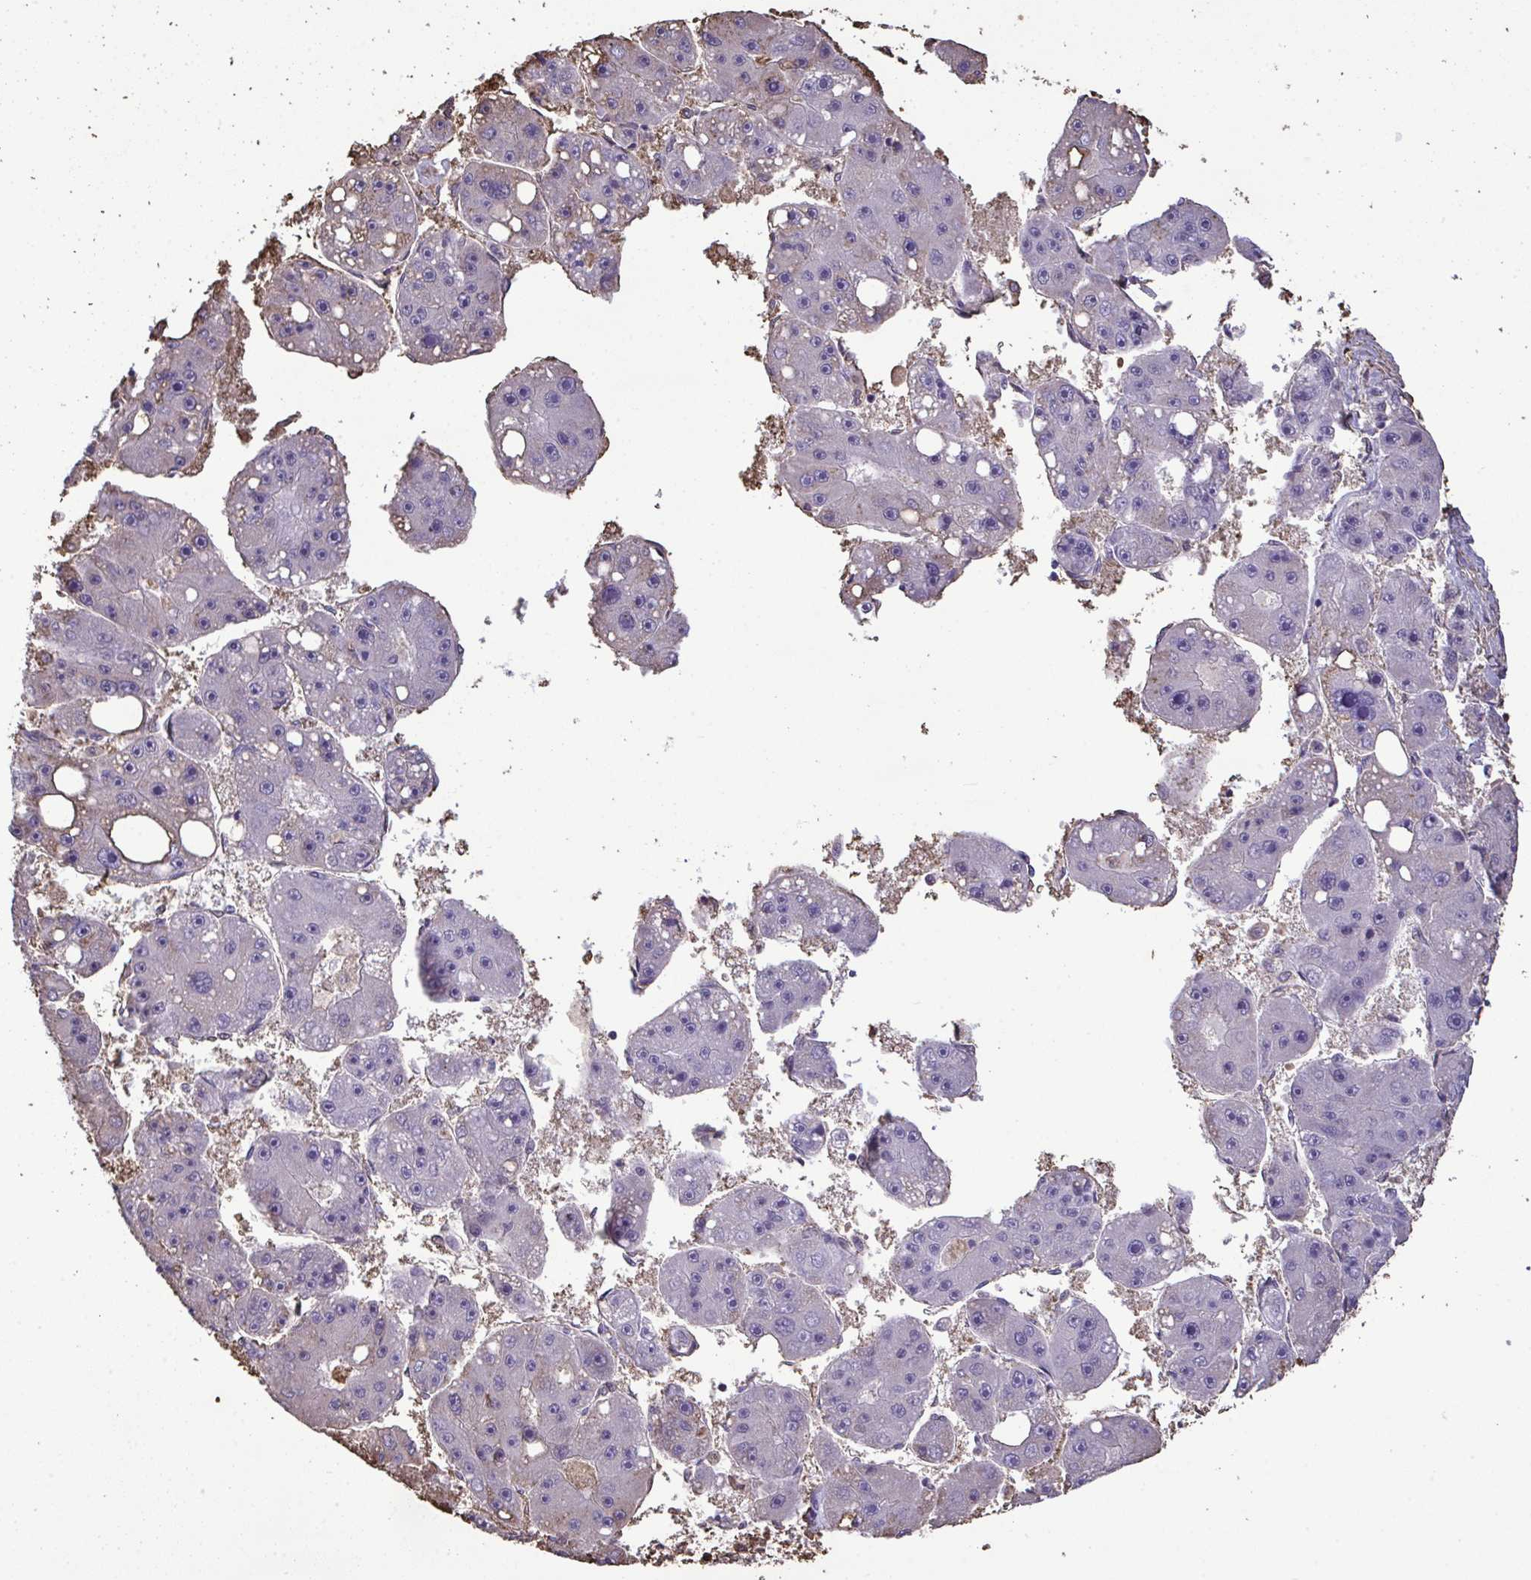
{"staining": {"intensity": "negative", "quantity": "none", "location": "none"}, "tissue": "liver cancer", "cell_type": "Tumor cells", "image_type": "cancer", "snomed": [{"axis": "morphology", "description": "Carcinoma, Hepatocellular, NOS"}, {"axis": "topography", "description": "Liver"}], "caption": "Immunohistochemical staining of liver hepatocellular carcinoma displays no significant staining in tumor cells.", "gene": "ANXA5", "patient": {"sex": "female", "age": 61}}